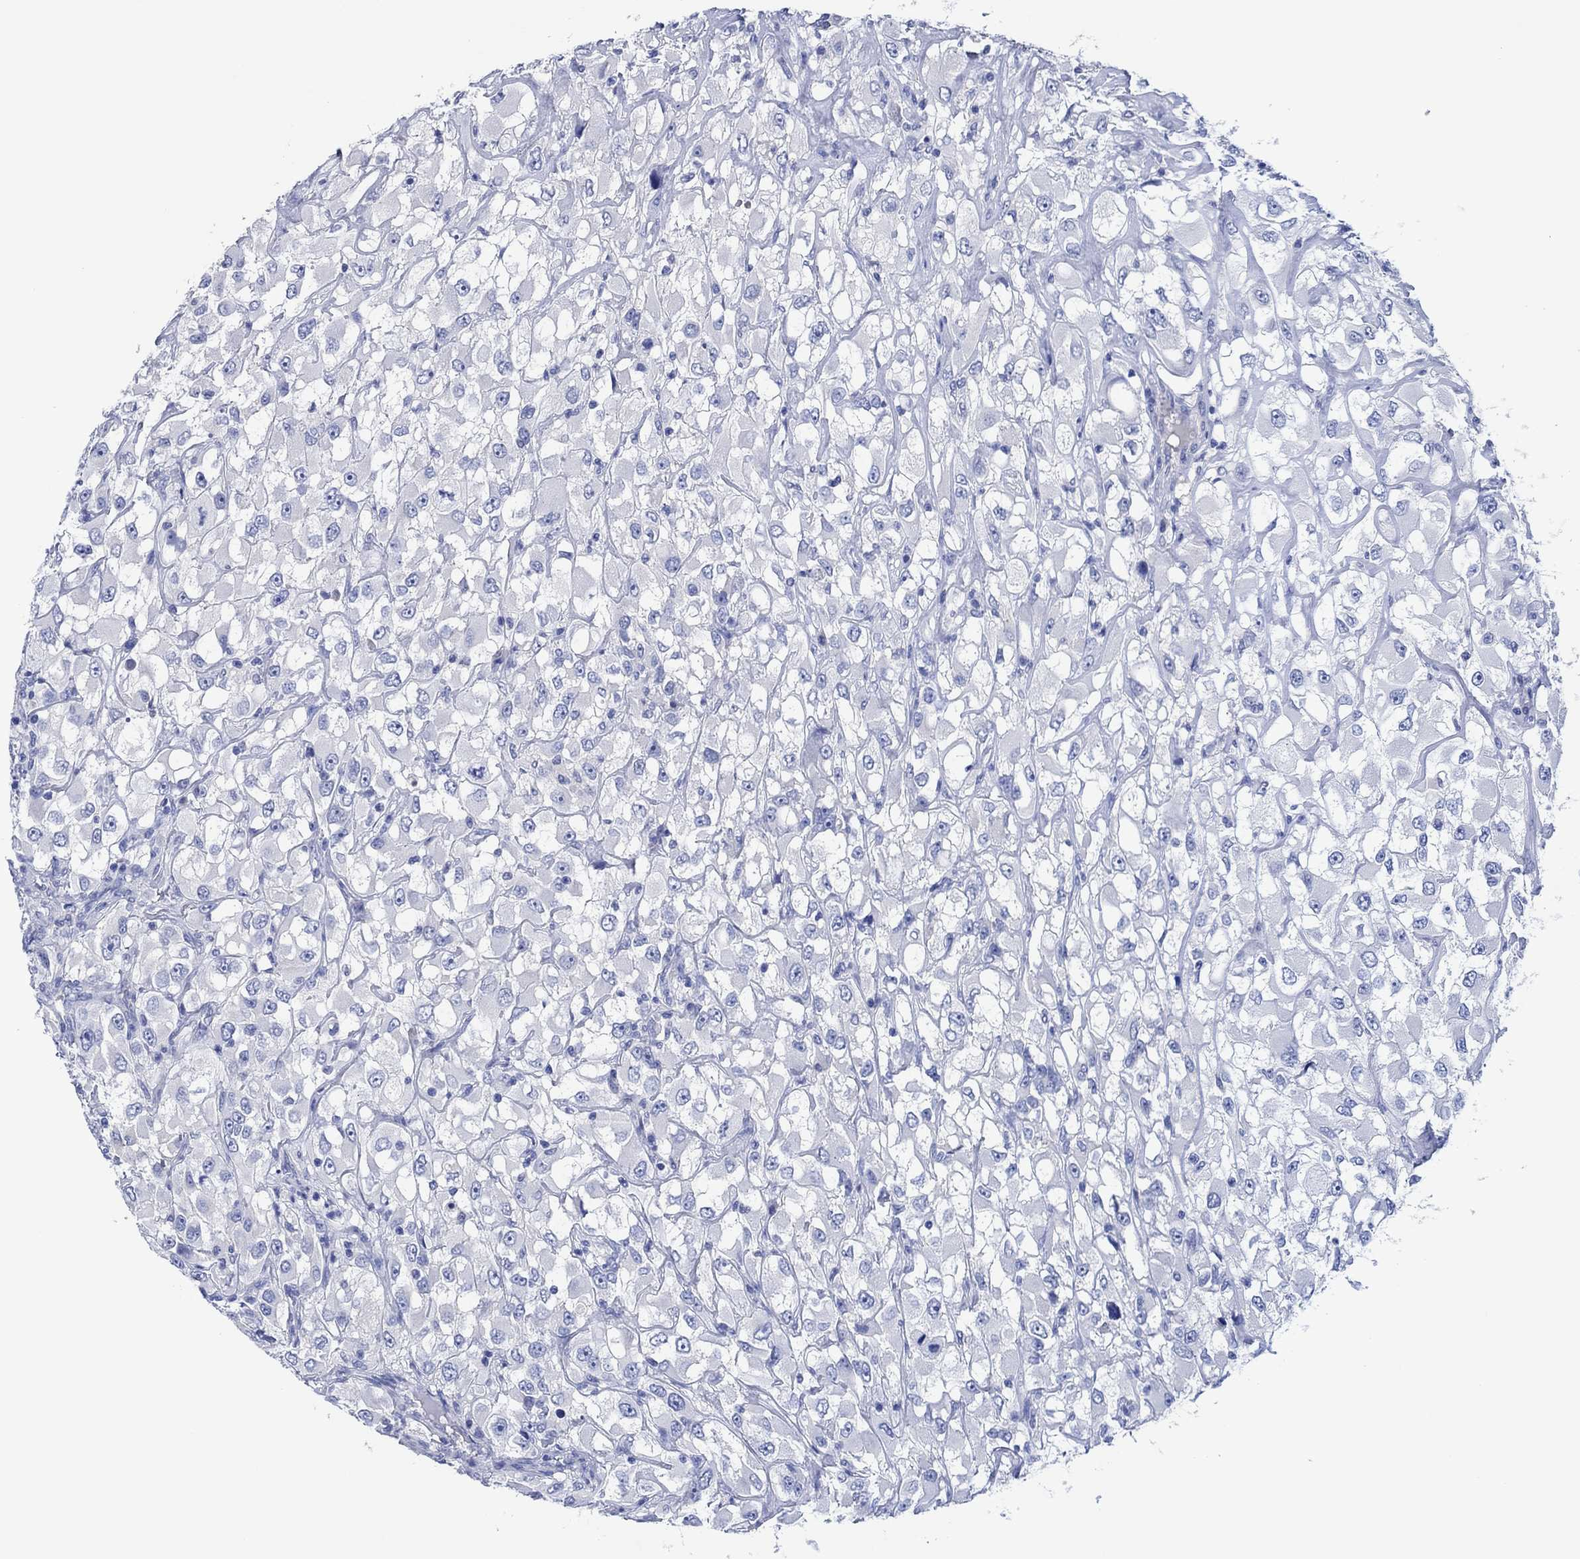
{"staining": {"intensity": "negative", "quantity": "none", "location": "none"}, "tissue": "renal cancer", "cell_type": "Tumor cells", "image_type": "cancer", "snomed": [{"axis": "morphology", "description": "Adenocarcinoma, NOS"}, {"axis": "topography", "description": "Kidney"}], "caption": "An immunohistochemistry (IHC) image of adenocarcinoma (renal) is shown. There is no staining in tumor cells of adenocarcinoma (renal).", "gene": "CPNE6", "patient": {"sex": "female", "age": 52}}